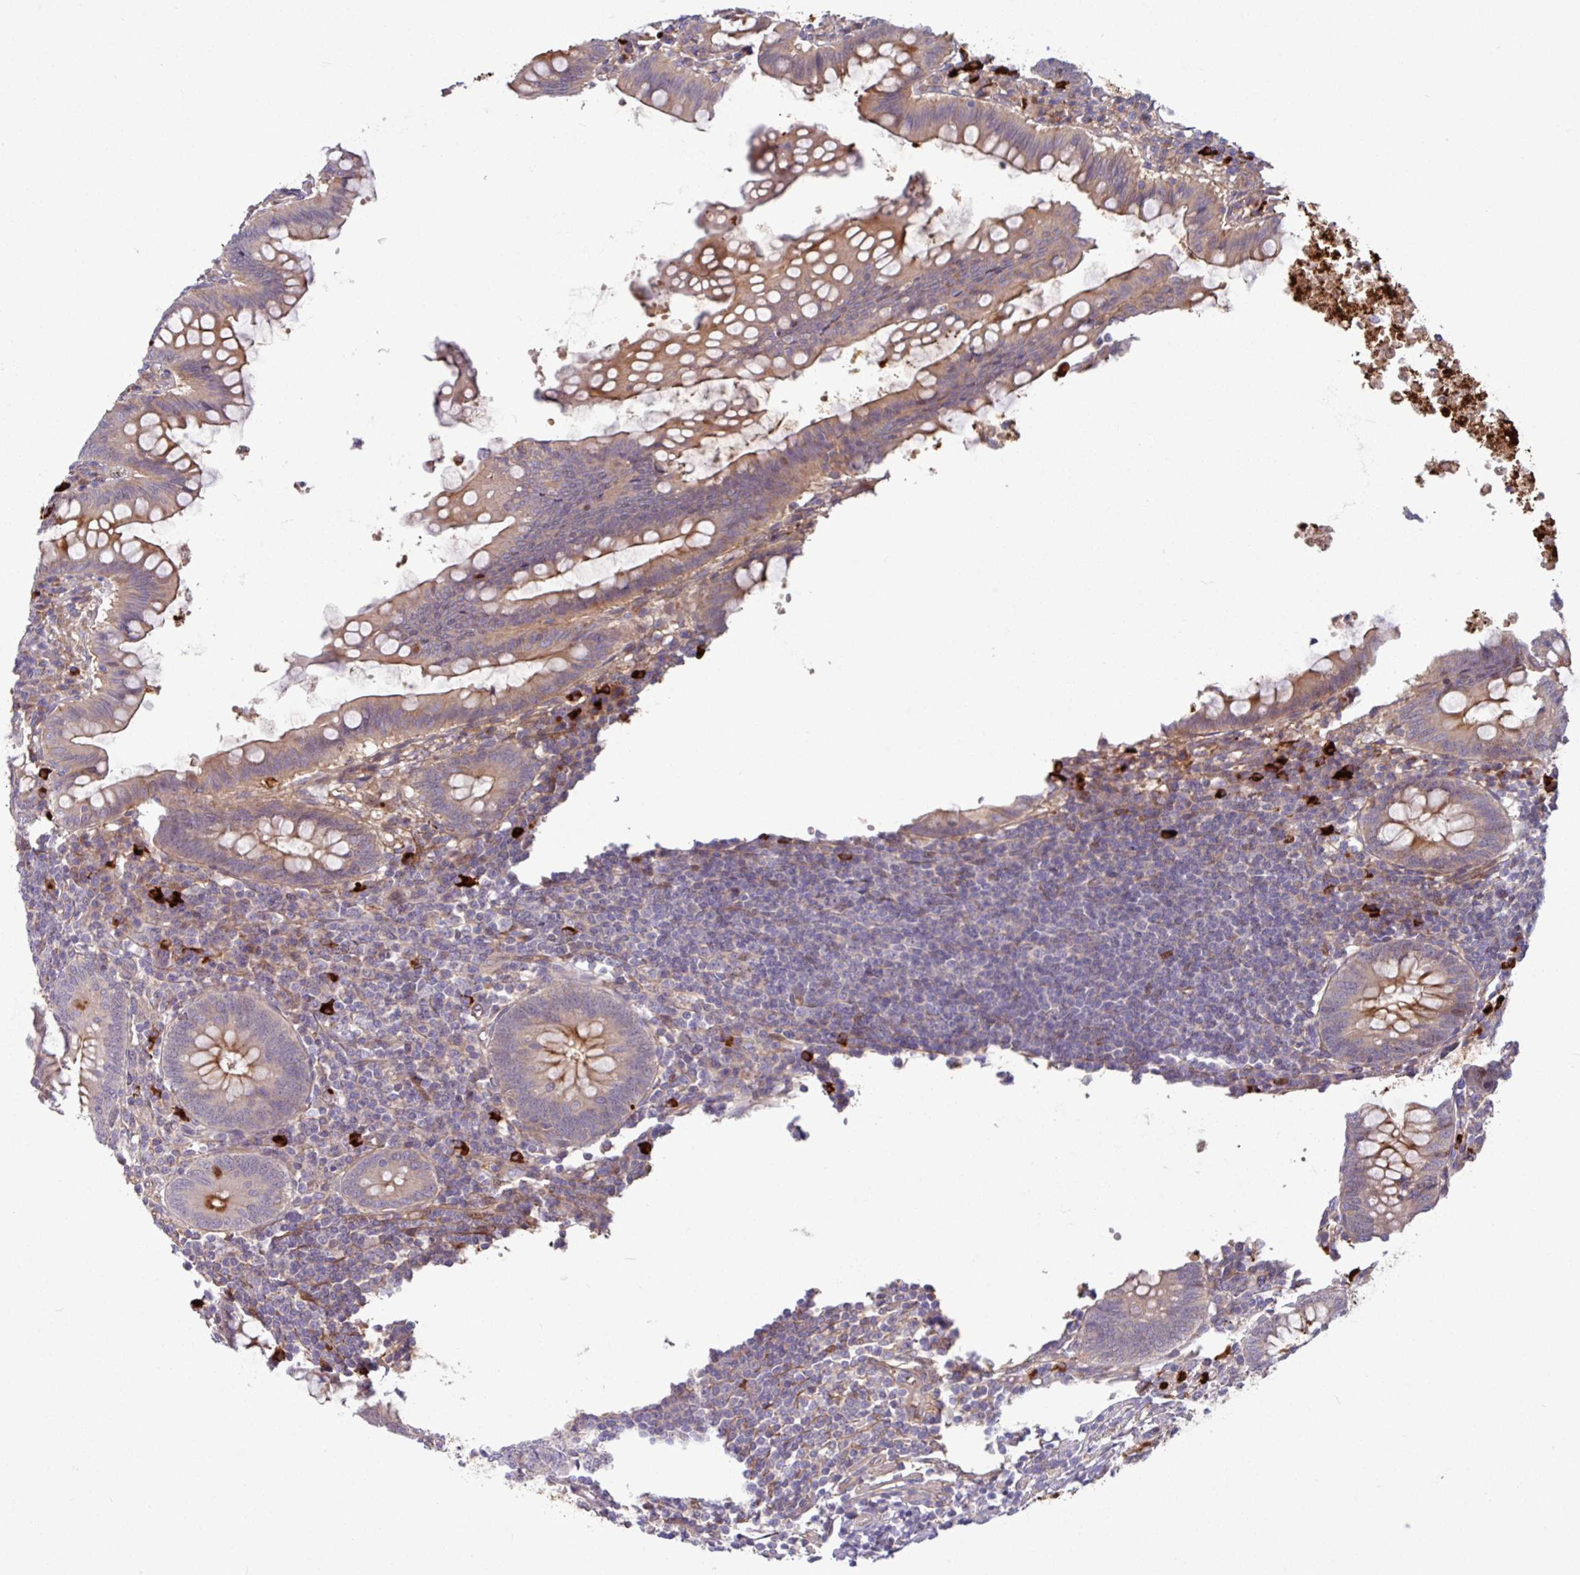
{"staining": {"intensity": "strong", "quantity": "25%-75%", "location": "cytoplasmic/membranous"}, "tissue": "appendix", "cell_type": "Glandular cells", "image_type": "normal", "snomed": [{"axis": "morphology", "description": "Normal tissue, NOS"}, {"axis": "topography", "description": "Appendix"}], "caption": "High-magnification brightfield microscopy of unremarkable appendix stained with DAB (brown) and counterstained with hematoxylin (blue). glandular cells exhibit strong cytoplasmic/membranous positivity is appreciated in approximately25%-75% of cells. (Brightfield microscopy of DAB IHC at high magnification).", "gene": "B4GALNT4", "patient": {"sex": "male", "age": 83}}